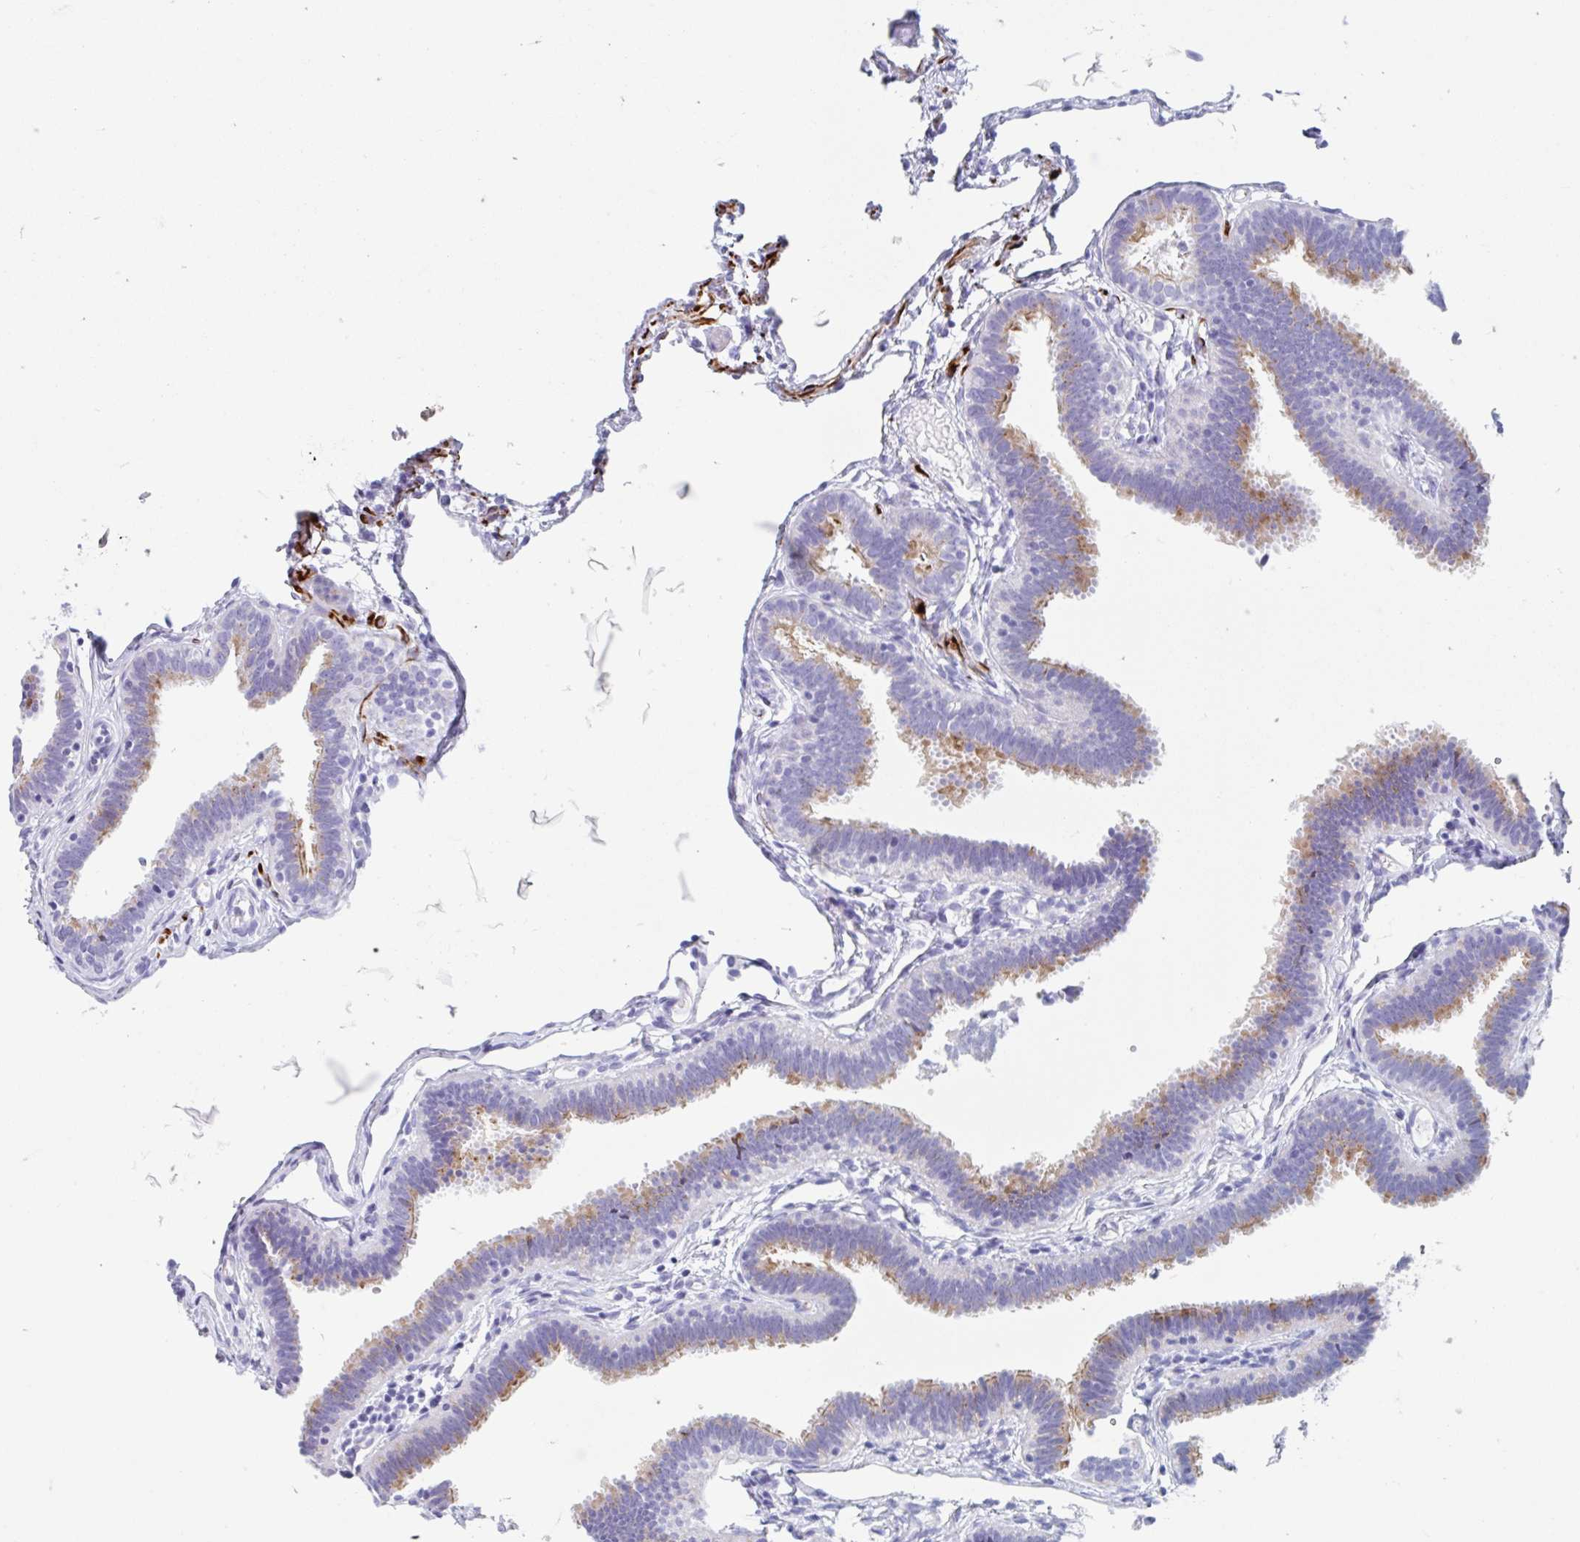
{"staining": {"intensity": "weak", "quantity": "25%-75%", "location": "cytoplasmic/membranous"}, "tissue": "fallopian tube", "cell_type": "Glandular cells", "image_type": "normal", "snomed": [{"axis": "morphology", "description": "Normal tissue, NOS"}, {"axis": "topography", "description": "Fallopian tube"}], "caption": "An IHC photomicrograph of unremarkable tissue is shown. Protein staining in brown shows weak cytoplasmic/membranous positivity in fallopian tube within glandular cells. Ihc stains the protein of interest in brown and the nuclei are stained blue.", "gene": "CPTP", "patient": {"sex": "female", "age": 37}}